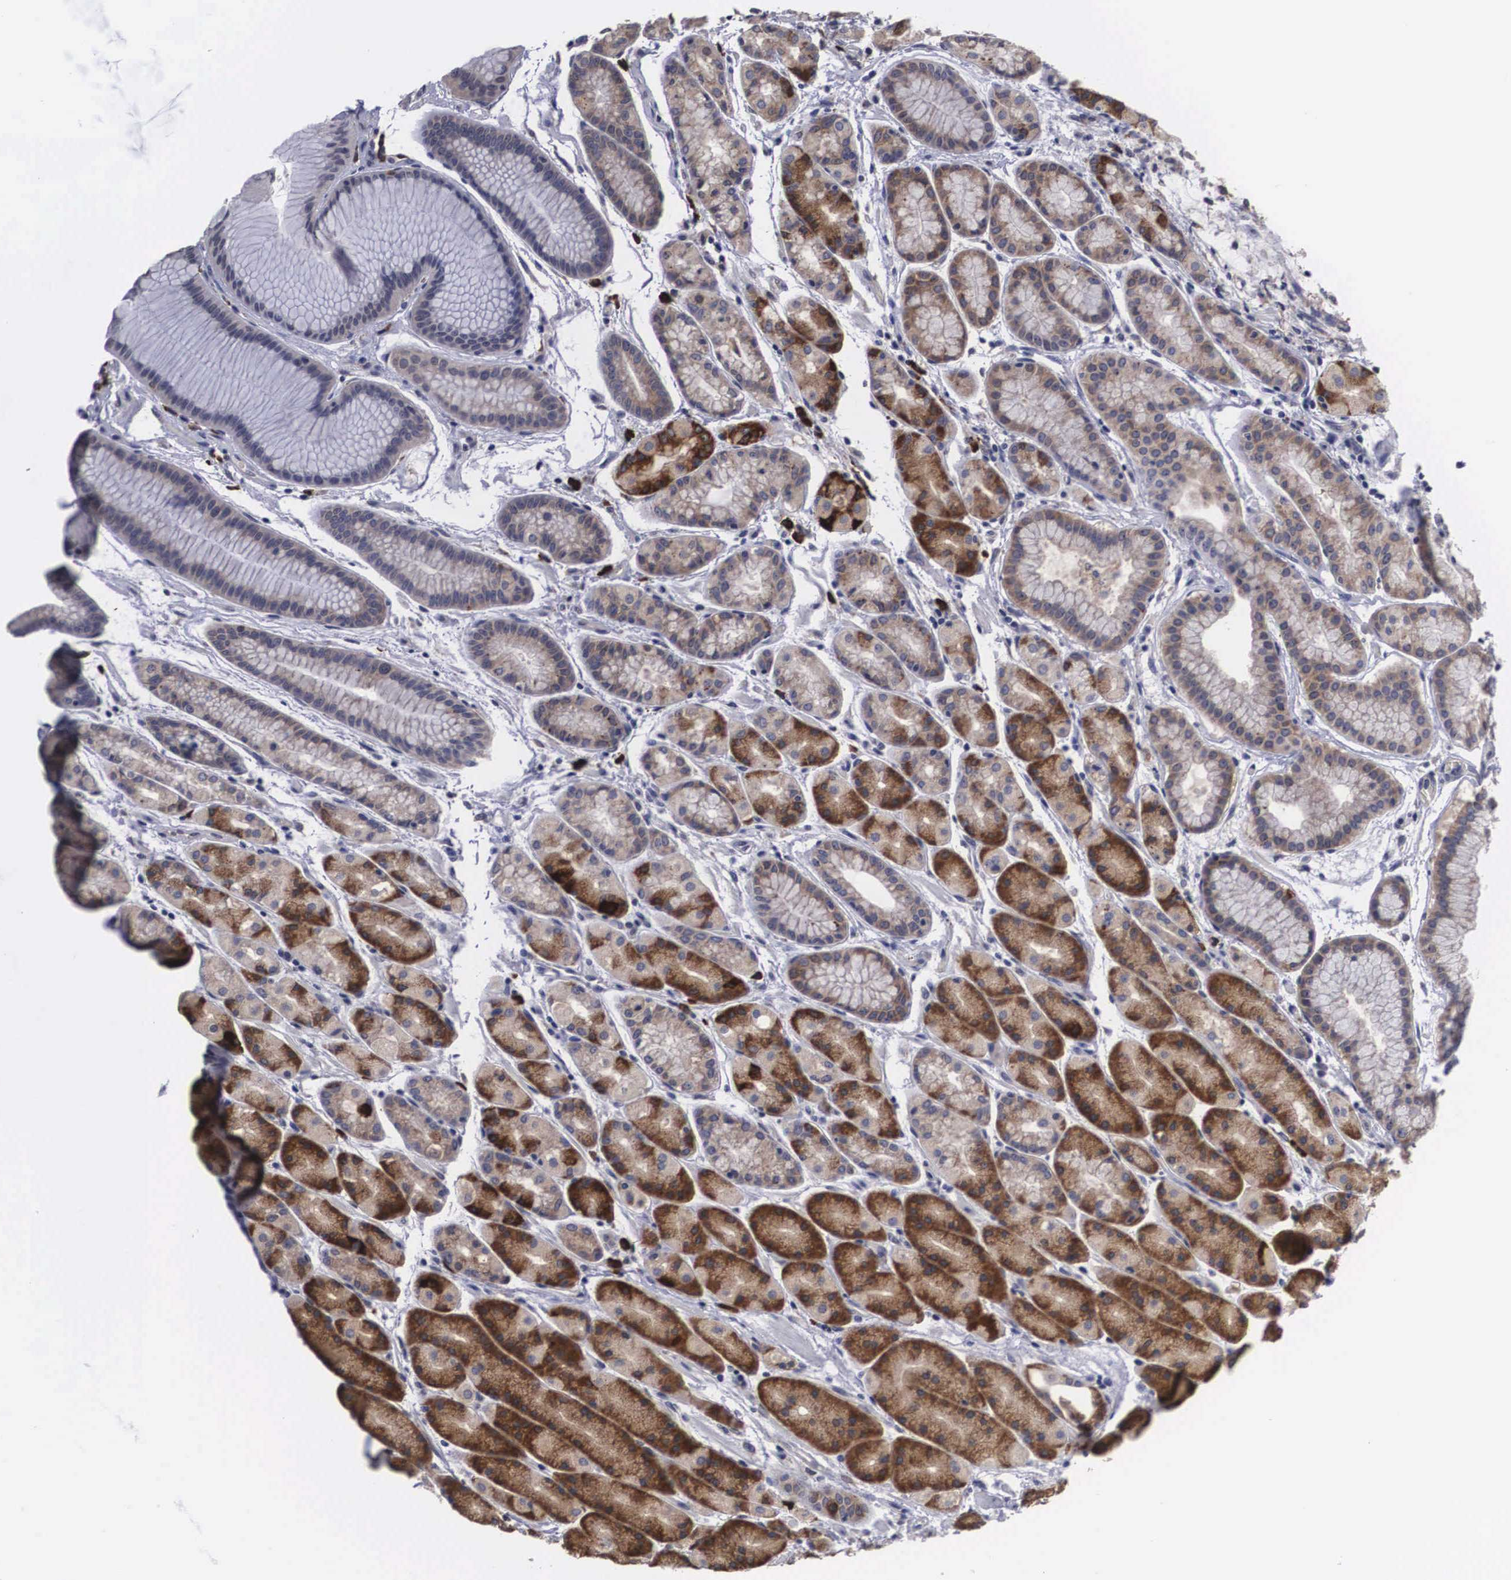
{"staining": {"intensity": "strong", "quantity": ">75%", "location": "cytoplasmic/membranous"}, "tissue": "stomach", "cell_type": "Glandular cells", "image_type": "normal", "snomed": [{"axis": "morphology", "description": "Normal tissue, NOS"}, {"axis": "topography", "description": "Stomach, upper"}], "caption": "Protein analysis of normal stomach demonstrates strong cytoplasmic/membranous expression in about >75% of glandular cells. The protein is stained brown, and the nuclei are stained in blue (DAB (3,3'-diaminobenzidine) IHC with brightfield microscopy, high magnification).", "gene": "CRELD2", "patient": {"sex": "male", "age": 72}}